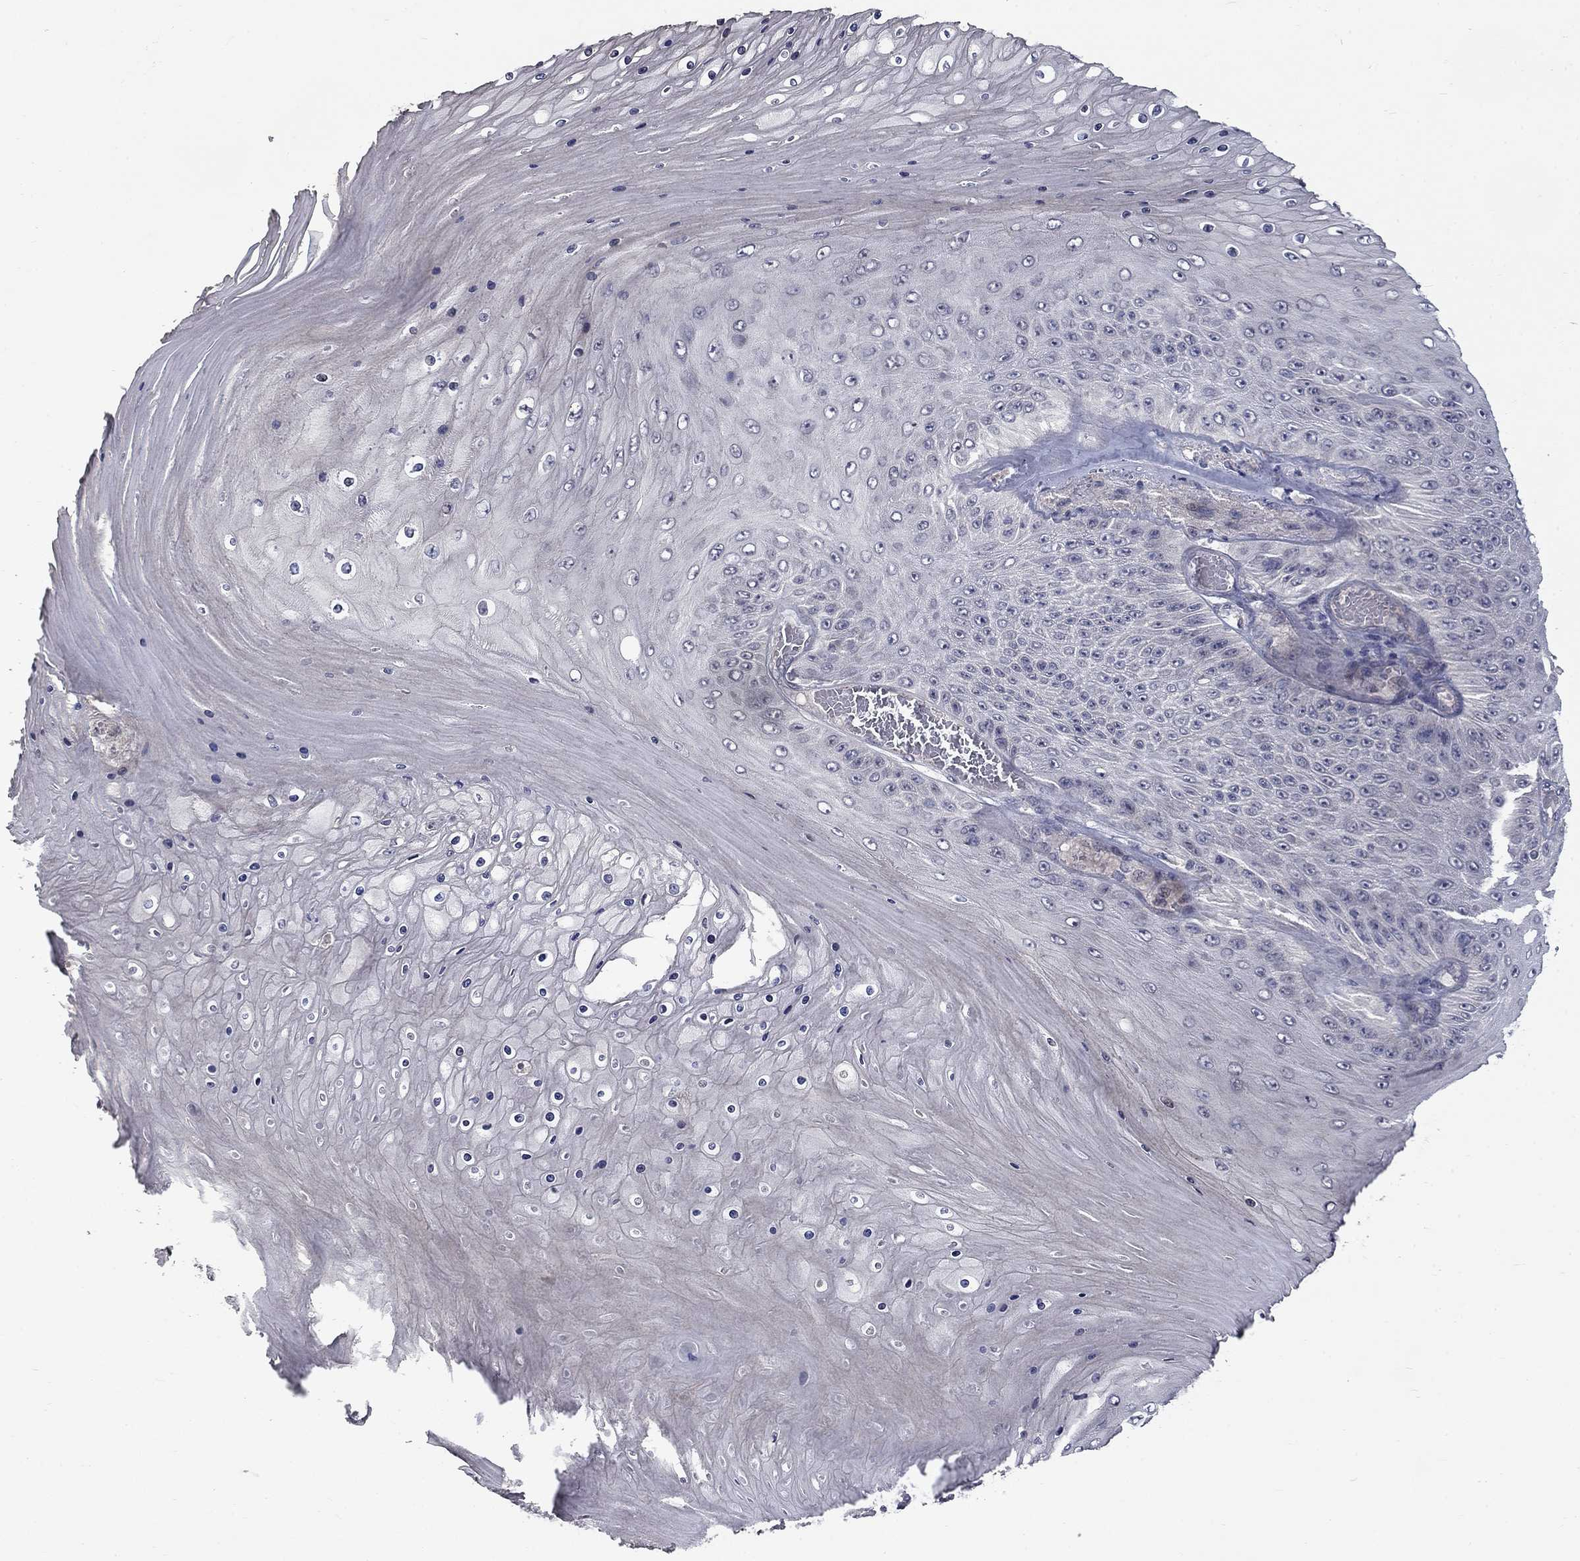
{"staining": {"intensity": "negative", "quantity": "none", "location": "none"}, "tissue": "skin cancer", "cell_type": "Tumor cells", "image_type": "cancer", "snomed": [{"axis": "morphology", "description": "Squamous cell carcinoma, NOS"}, {"axis": "topography", "description": "Skin"}], "caption": "This image is of skin cancer (squamous cell carcinoma) stained with immunohistochemistry (IHC) to label a protein in brown with the nuclei are counter-stained blue. There is no staining in tumor cells.", "gene": "FAM3B", "patient": {"sex": "male", "age": 62}}